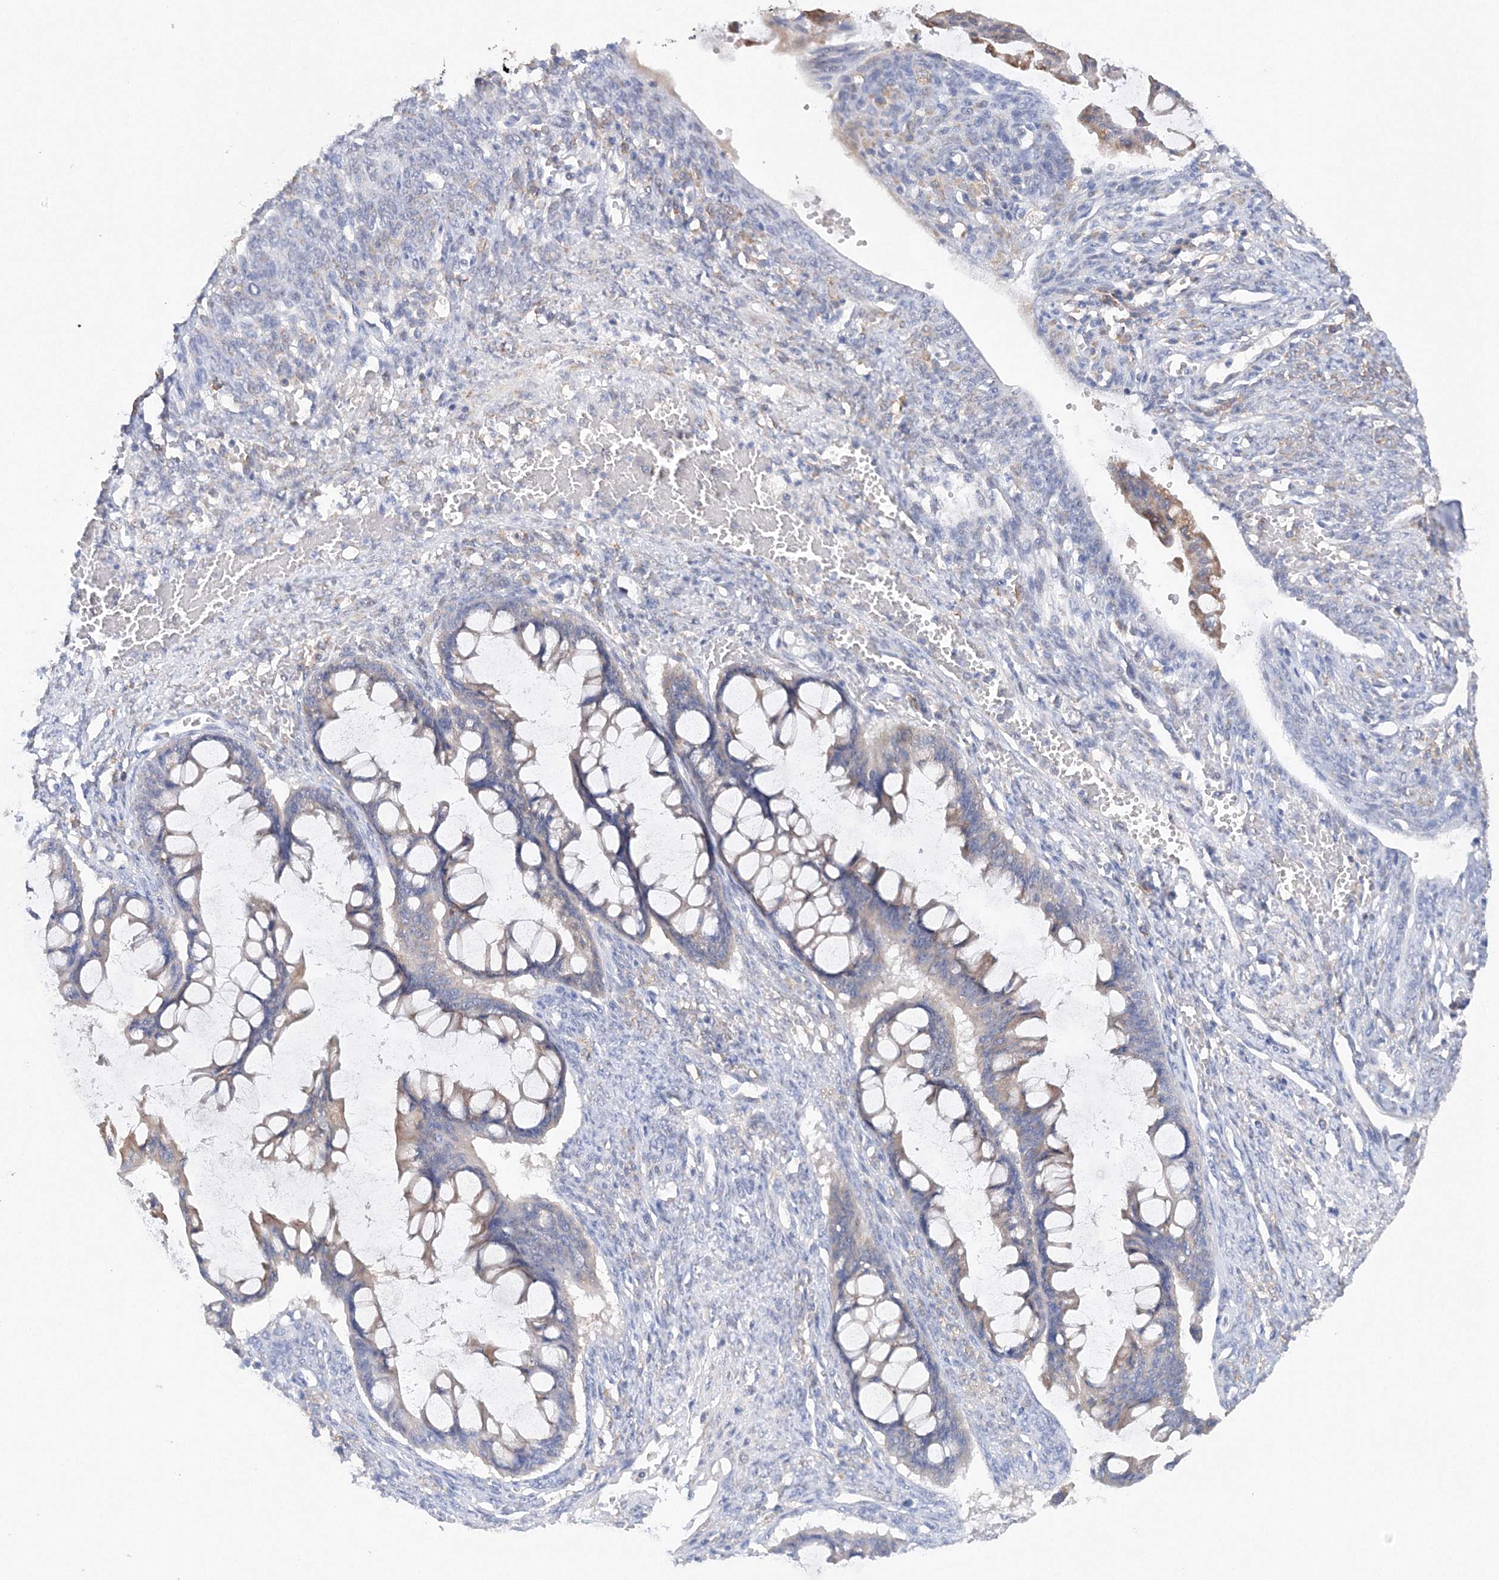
{"staining": {"intensity": "moderate", "quantity": "25%-75%", "location": "cytoplasmic/membranous"}, "tissue": "ovarian cancer", "cell_type": "Tumor cells", "image_type": "cancer", "snomed": [{"axis": "morphology", "description": "Cystadenocarcinoma, mucinous, NOS"}, {"axis": "topography", "description": "Ovary"}], "caption": "Immunohistochemical staining of human mucinous cystadenocarcinoma (ovarian) displays medium levels of moderate cytoplasmic/membranous protein positivity in about 25%-75% of tumor cells.", "gene": "DIS3L2", "patient": {"sex": "female", "age": 73}}